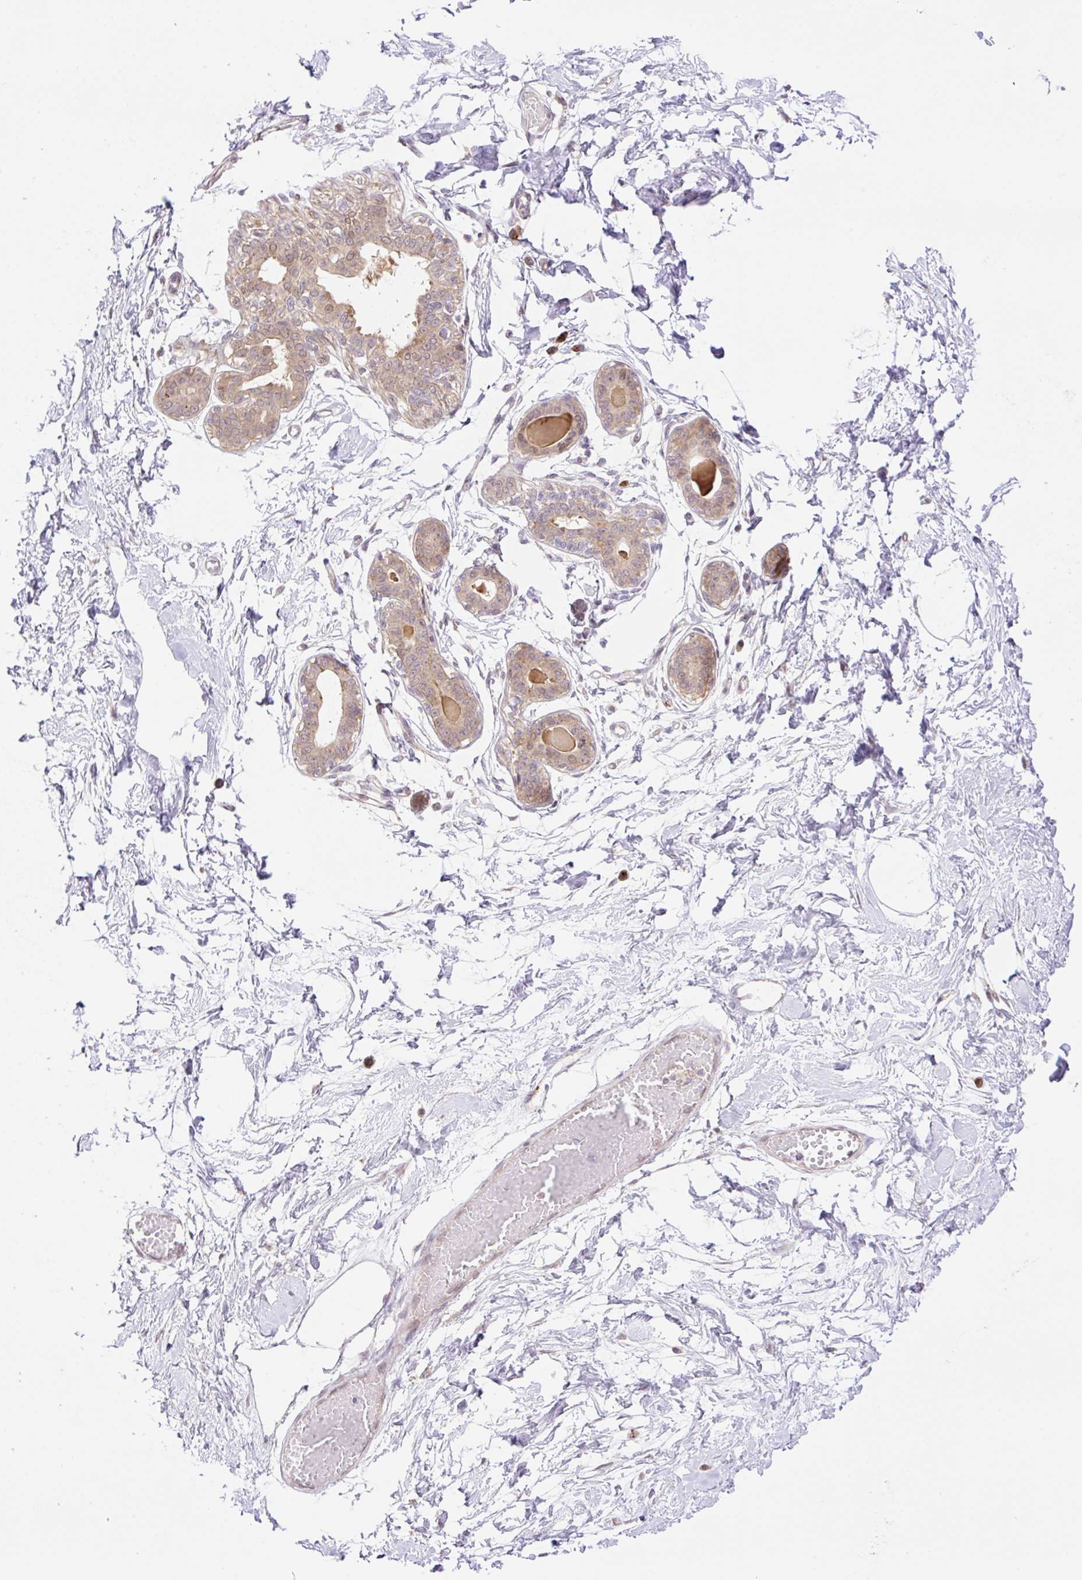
{"staining": {"intensity": "negative", "quantity": "none", "location": "none"}, "tissue": "breast", "cell_type": "Adipocytes", "image_type": "normal", "snomed": [{"axis": "morphology", "description": "Normal tissue, NOS"}, {"axis": "topography", "description": "Breast"}], "caption": "Immunohistochemical staining of normal breast displays no significant positivity in adipocytes. The staining is performed using DAB brown chromogen with nuclei counter-stained in using hematoxylin.", "gene": "VPS25", "patient": {"sex": "female", "age": 45}}